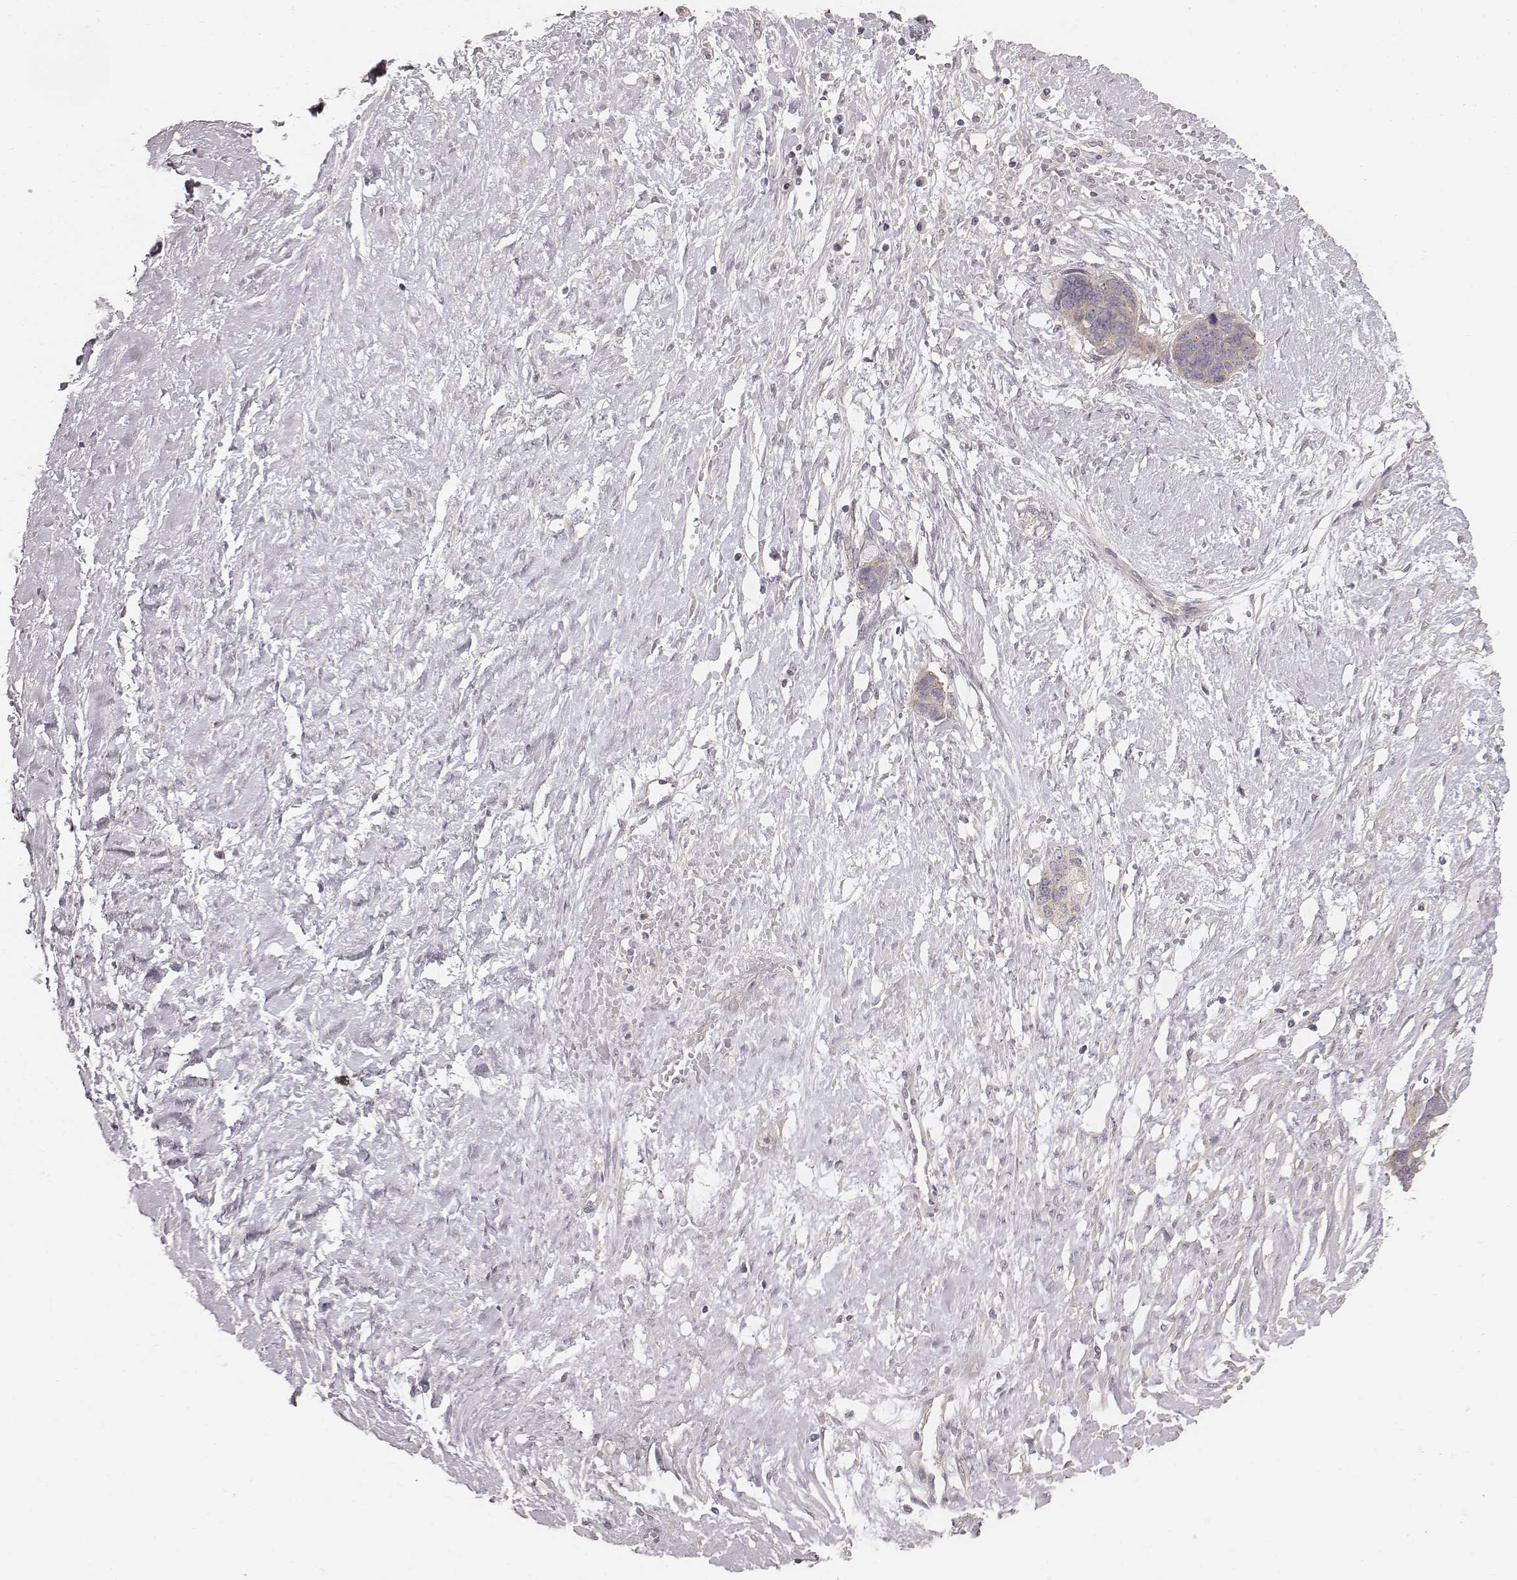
{"staining": {"intensity": "negative", "quantity": "none", "location": "none"}, "tissue": "ovarian cancer", "cell_type": "Tumor cells", "image_type": "cancer", "snomed": [{"axis": "morphology", "description": "Cystadenocarcinoma, serous, NOS"}, {"axis": "topography", "description": "Ovary"}], "caption": "Tumor cells are negative for brown protein staining in ovarian serous cystadenocarcinoma.", "gene": "TDRD5", "patient": {"sex": "female", "age": 69}}